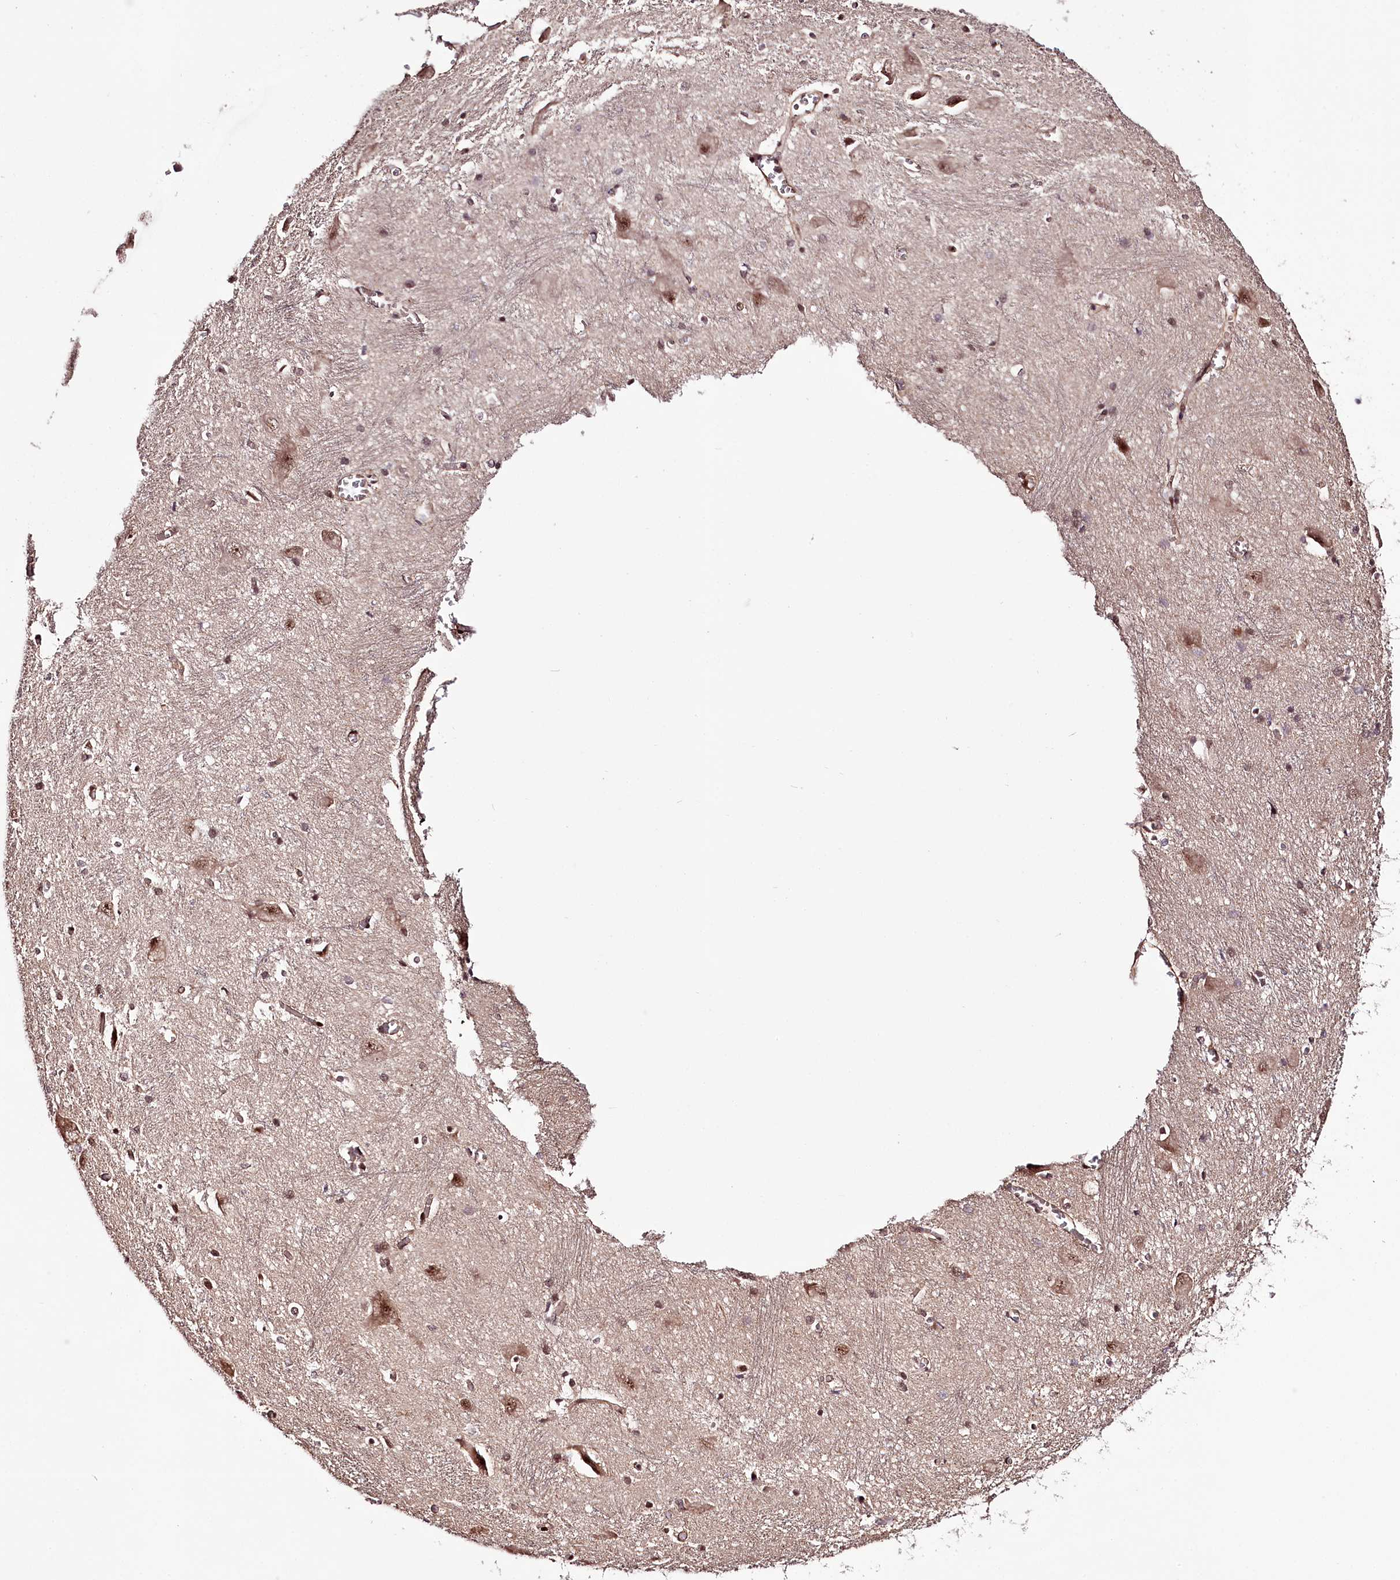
{"staining": {"intensity": "moderate", "quantity": ">75%", "location": "nuclear"}, "tissue": "caudate", "cell_type": "Glial cells", "image_type": "normal", "snomed": [{"axis": "morphology", "description": "Normal tissue, NOS"}, {"axis": "topography", "description": "Lateral ventricle wall"}], "caption": "Moderate nuclear protein expression is identified in approximately >75% of glial cells in caudate.", "gene": "TTC33", "patient": {"sex": "male", "age": 37}}